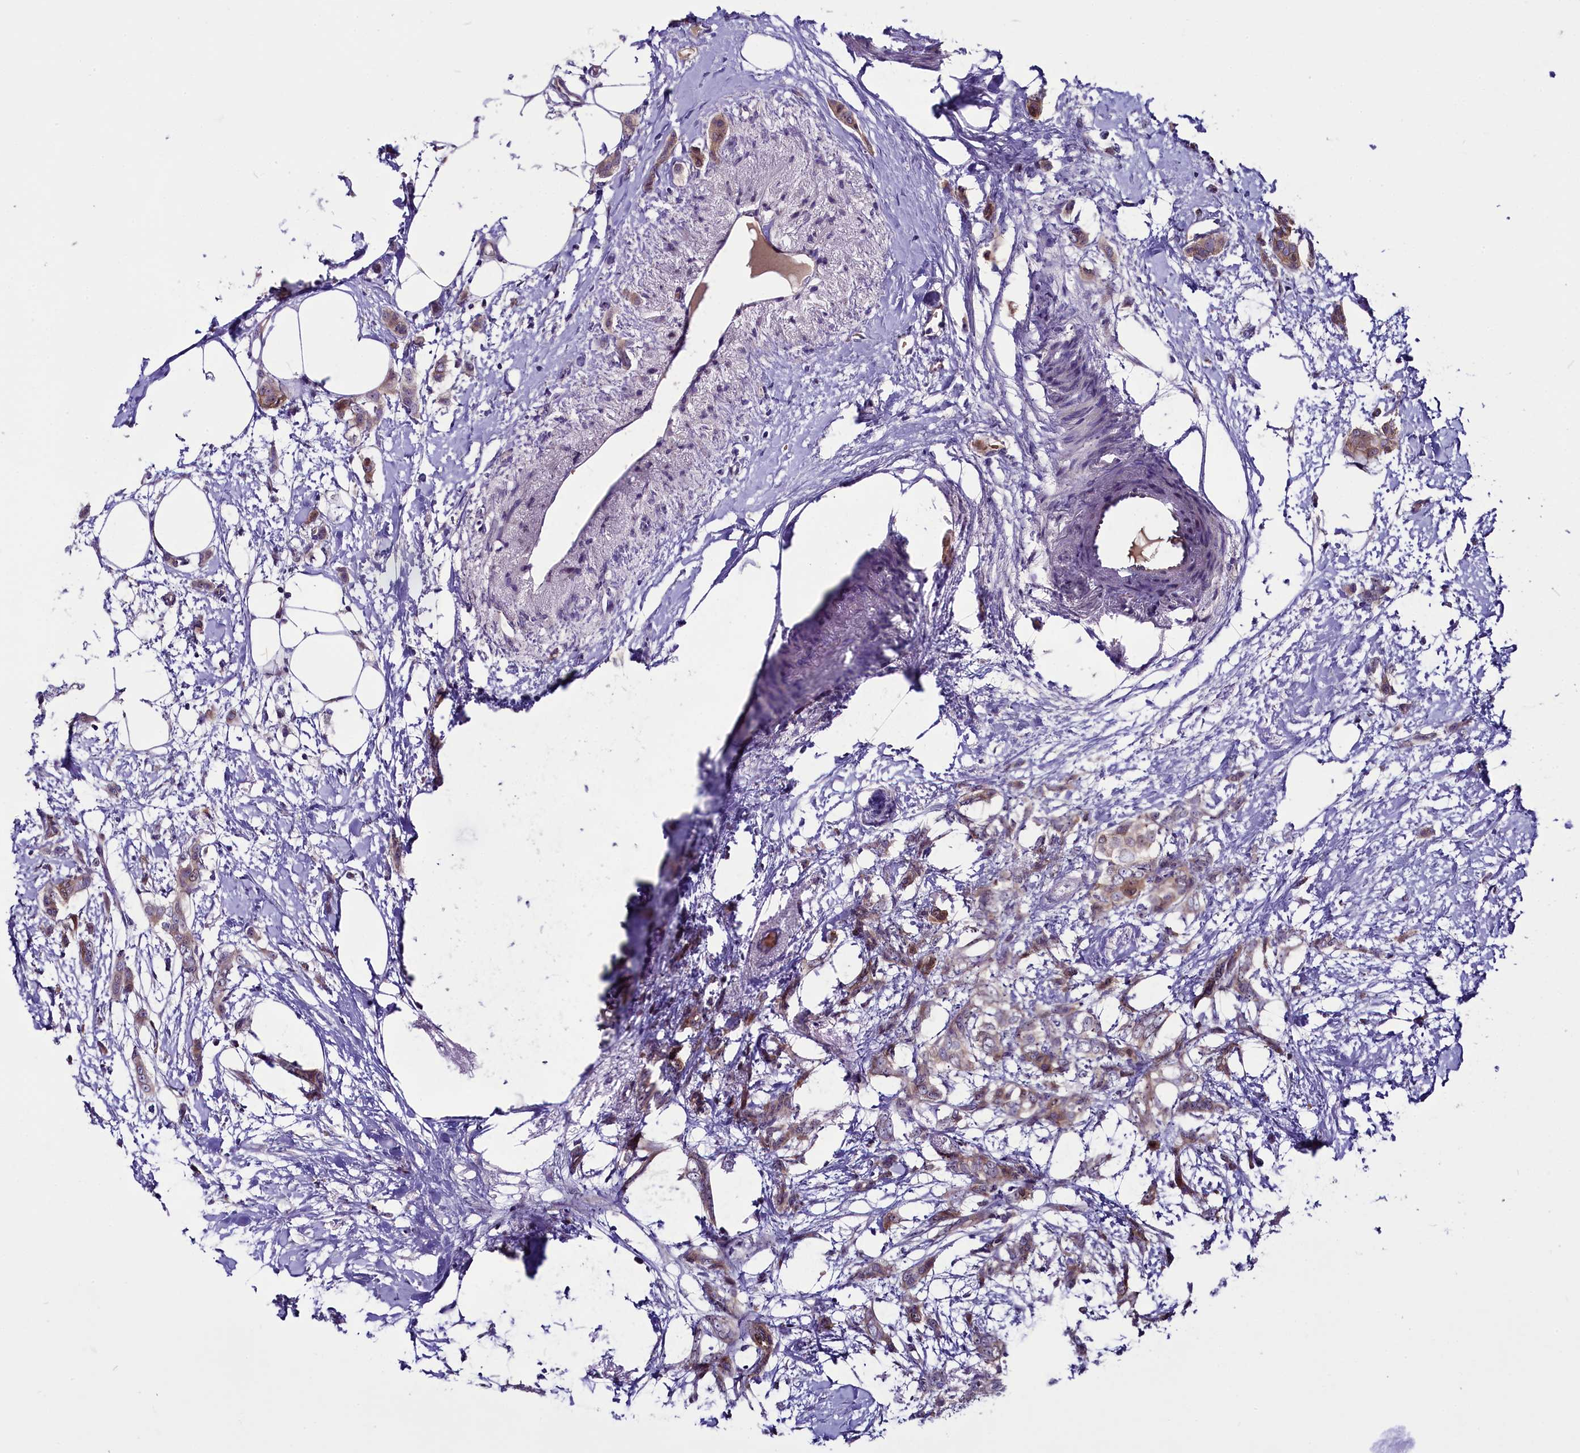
{"staining": {"intensity": "weak", "quantity": ">75%", "location": "cytoplasmic/membranous"}, "tissue": "breast cancer", "cell_type": "Tumor cells", "image_type": "cancer", "snomed": [{"axis": "morphology", "description": "Duct carcinoma"}, {"axis": "topography", "description": "Breast"}], "caption": "Tumor cells reveal weak cytoplasmic/membranous staining in approximately >75% of cells in breast cancer.", "gene": "C9orf40", "patient": {"sex": "female", "age": 72}}